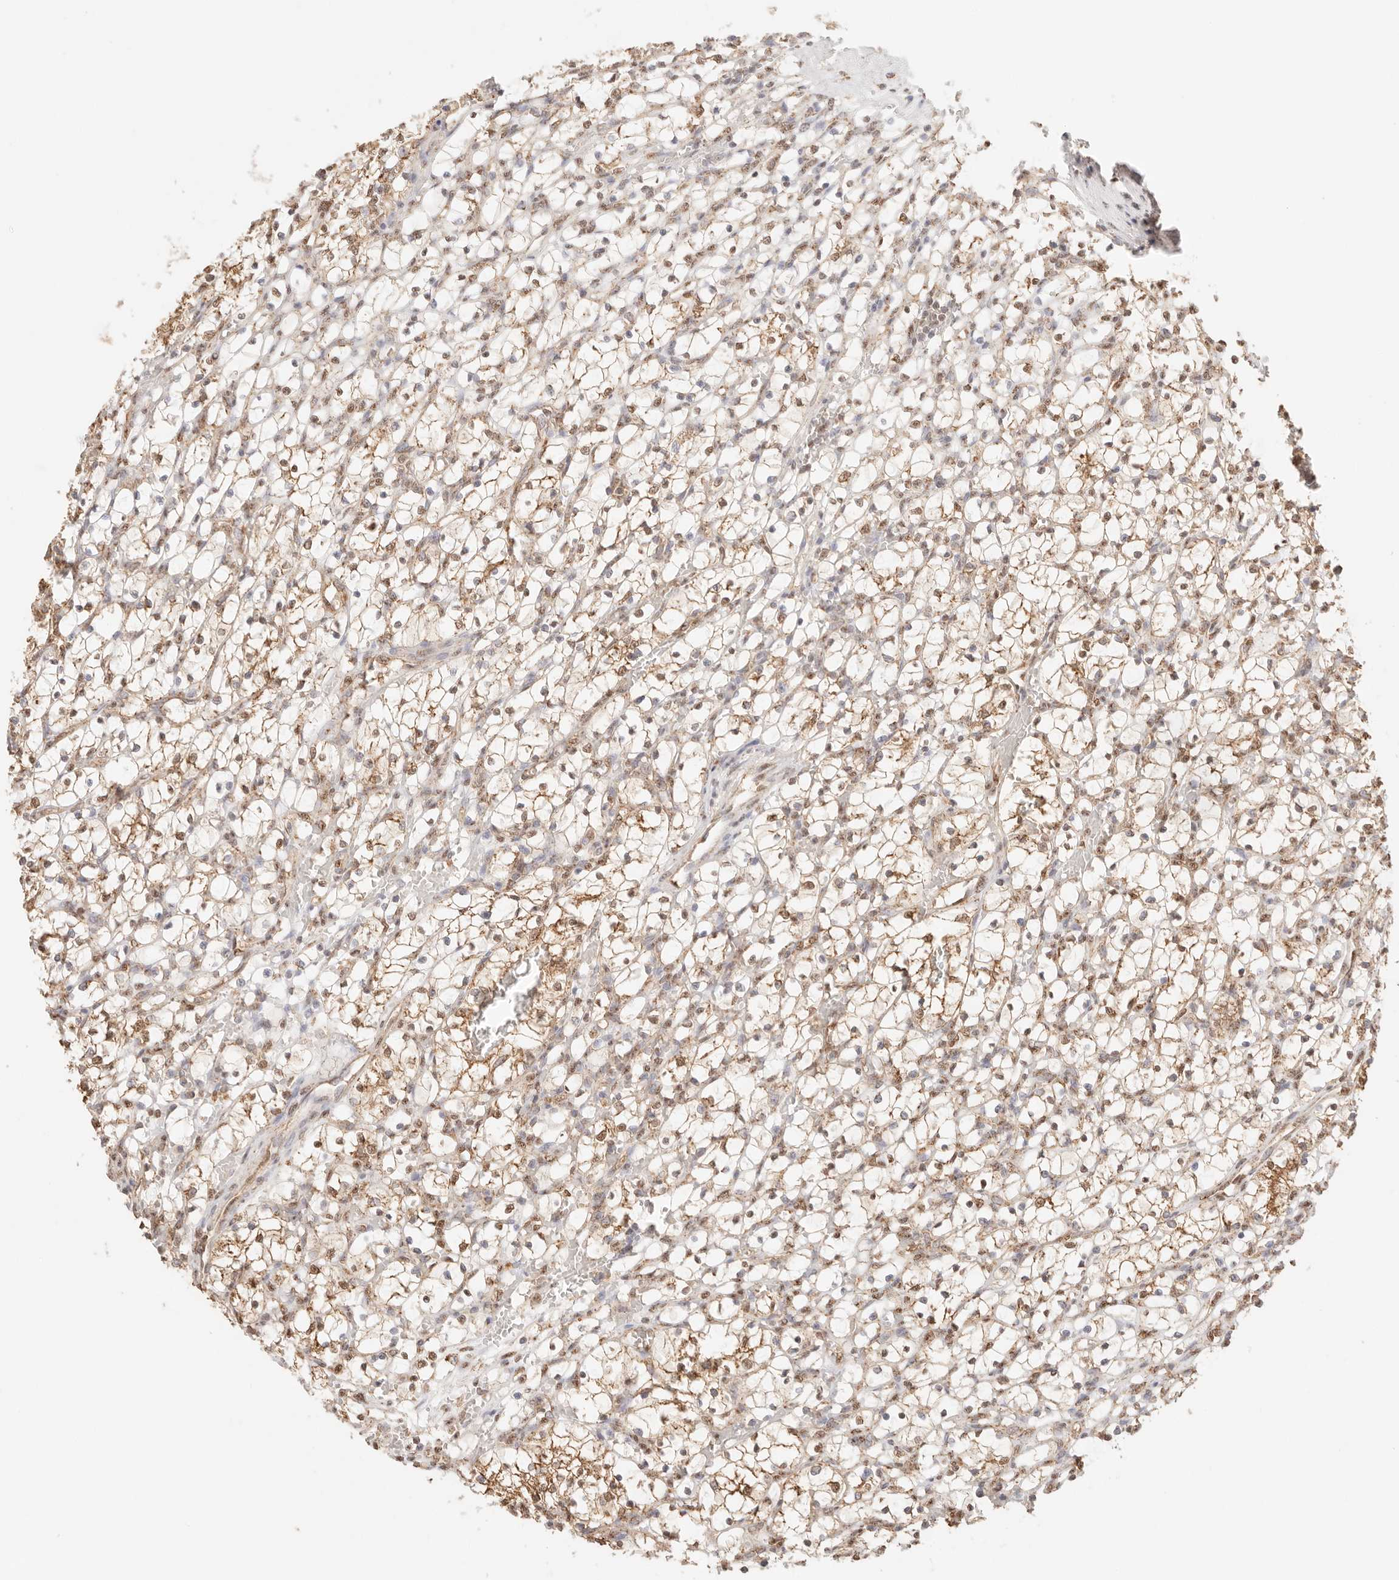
{"staining": {"intensity": "weak", "quantity": "25%-75%", "location": "cytoplasmic/membranous,nuclear"}, "tissue": "renal cancer", "cell_type": "Tumor cells", "image_type": "cancer", "snomed": [{"axis": "morphology", "description": "Adenocarcinoma, NOS"}, {"axis": "topography", "description": "Kidney"}], "caption": "Immunohistochemical staining of renal adenocarcinoma displays weak cytoplasmic/membranous and nuclear protein staining in about 25%-75% of tumor cells.", "gene": "IL1R2", "patient": {"sex": "female", "age": 69}}